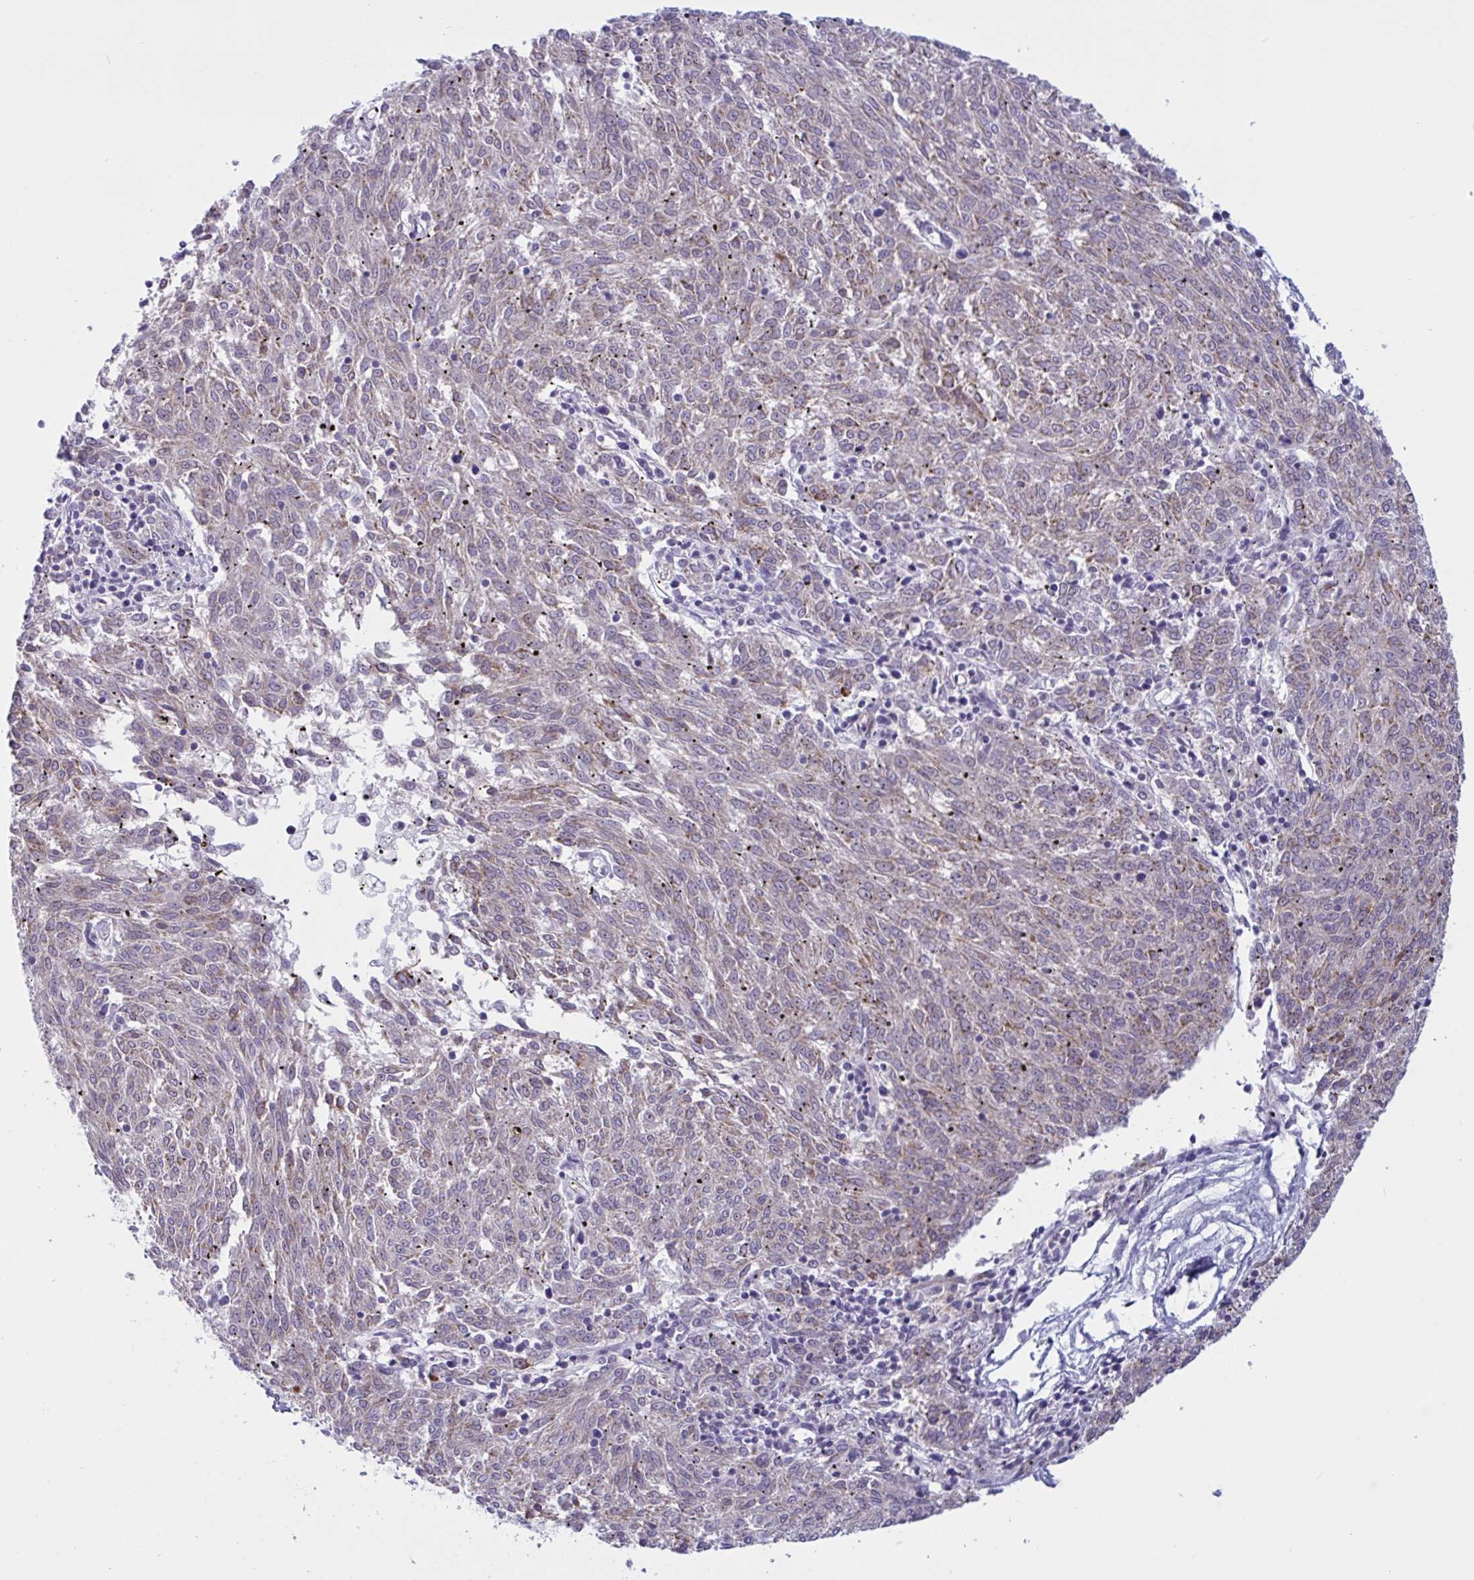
{"staining": {"intensity": "weak", "quantity": "<25%", "location": "cytoplasmic/membranous"}, "tissue": "melanoma", "cell_type": "Tumor cells", "image_type": "cancer", "snomed": [{"axis": "morphology", "description": "Malignant melanoma, NOS"}, {"axis": "topography", "description": "Skin"}], "caption": "Malignant melanoma was stained to show a protein in brown. There is no significant staining in tumor cells.", "gene": "DOCK11", "patient": {"sex": "female", "age": 72}}